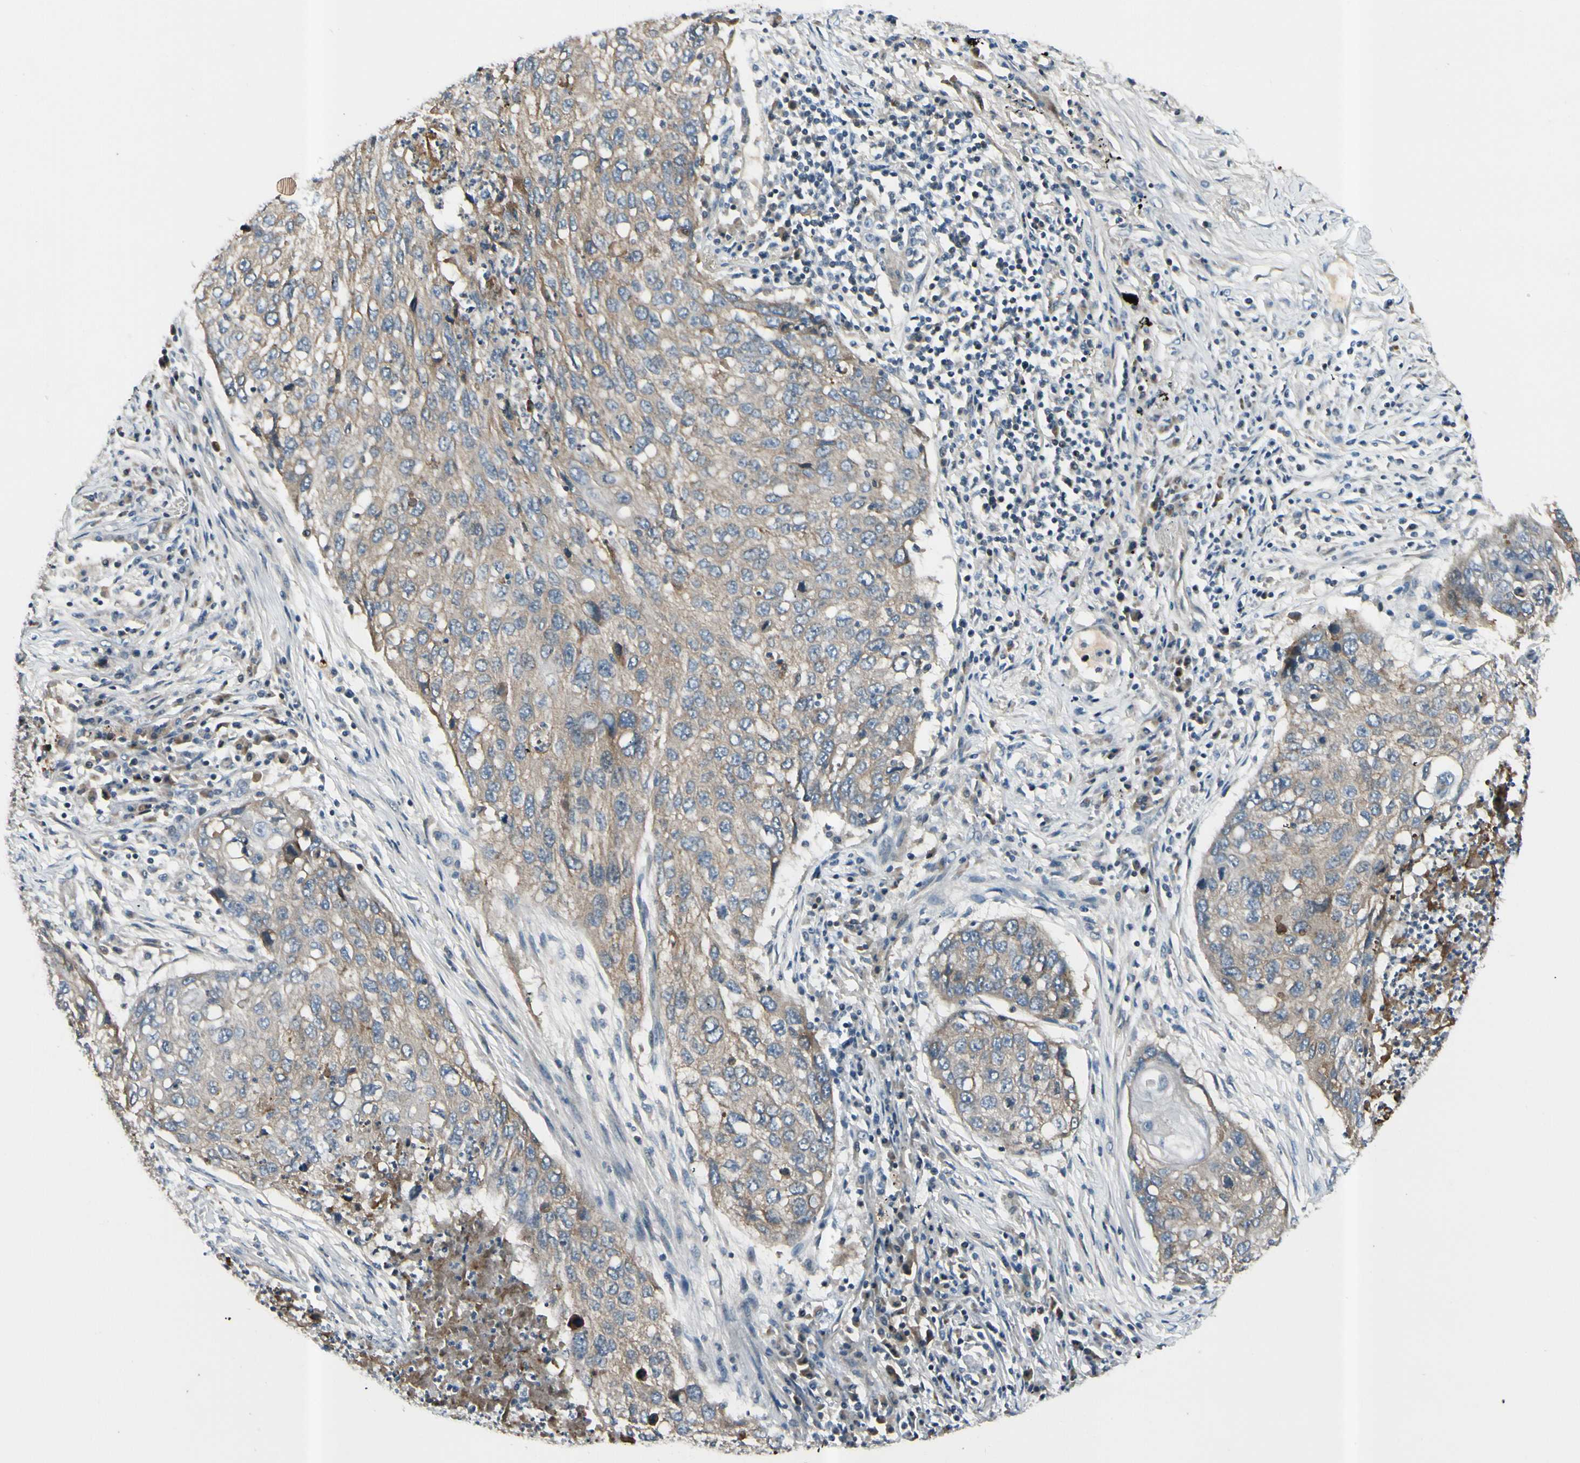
{"staining": {"intensity": "weak", "quantity": ">75%", "location": "cytoplasmic/membranous"}, "tissue": "lung cancer", "cell_type": "Tumor cells", "image_type": "cancer", "snomed": [{"axis": "morphology", "description": "Squamous cell carcinoma, NOS"}, {"axis": "topography", "description": "Lung"}], "caption": "A low amount of weak cytoplasmic/membranous expression is seen in about >75% of tumor cells in lung cancer tissue.", "gene": "ICAM5", "patient": {"sex": "female", "age": 63}}